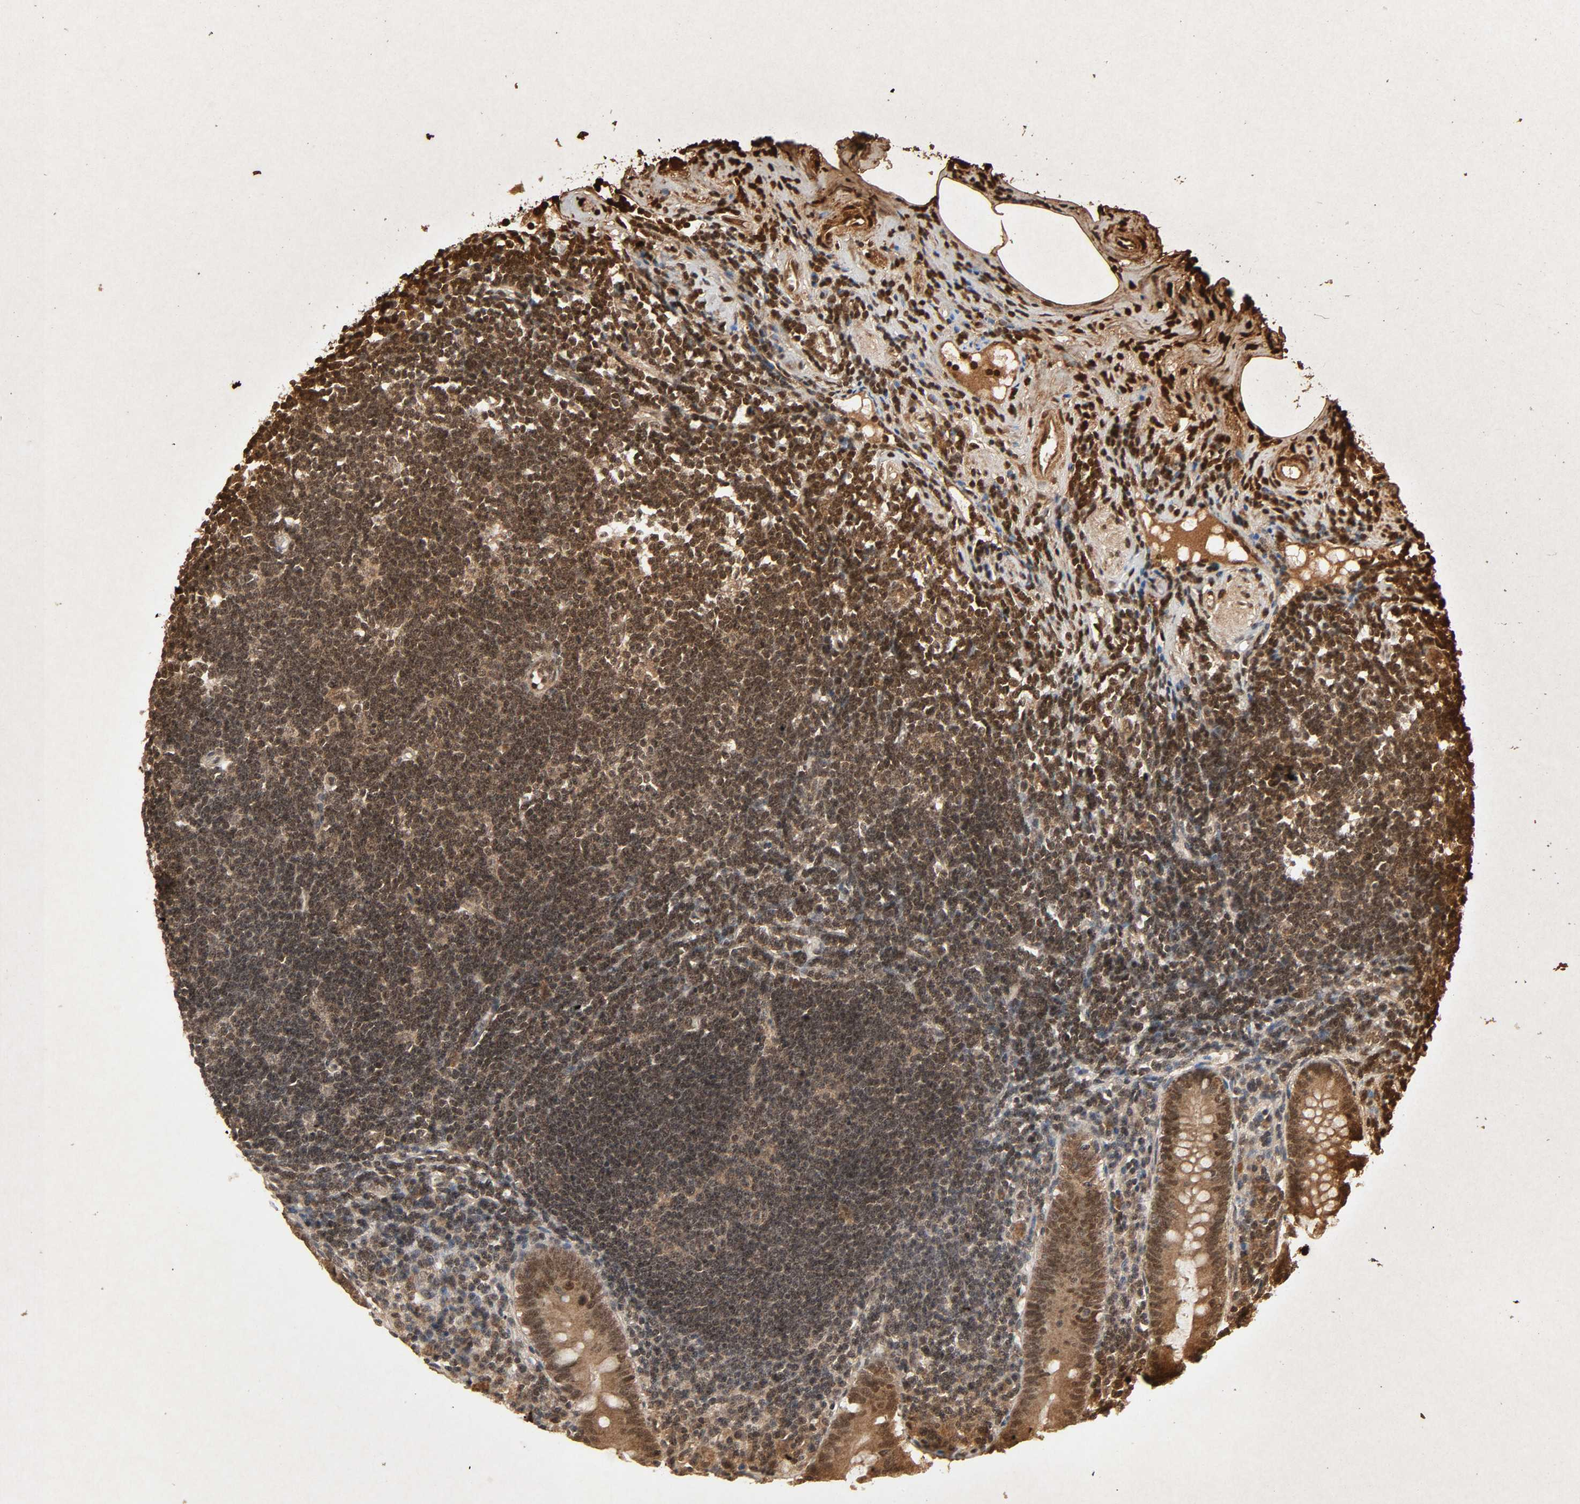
{"staining": {"intensity": "moderate", "quantity": ">75%", "location": "cytoplasmic/membranous,nuclear"}, "tissue": "appendix", "cell_type": "Glandular cells", "image_type": "normal", "snomed": [{"axis": "morphology", "description": "Normal tissue, NOS"}, {"axis": "topography", "description": "Appendix"}], "caption": "Moderate cytoplasmic/membranous,nuclear staining is present in approximately >75% of glandular cells in benign appendix. (brown staining indicates protein expression, while blue staining denotes nuclei).", "gene": "MAPKAPK5", "patient": {"sex": "female", "age": 50}}